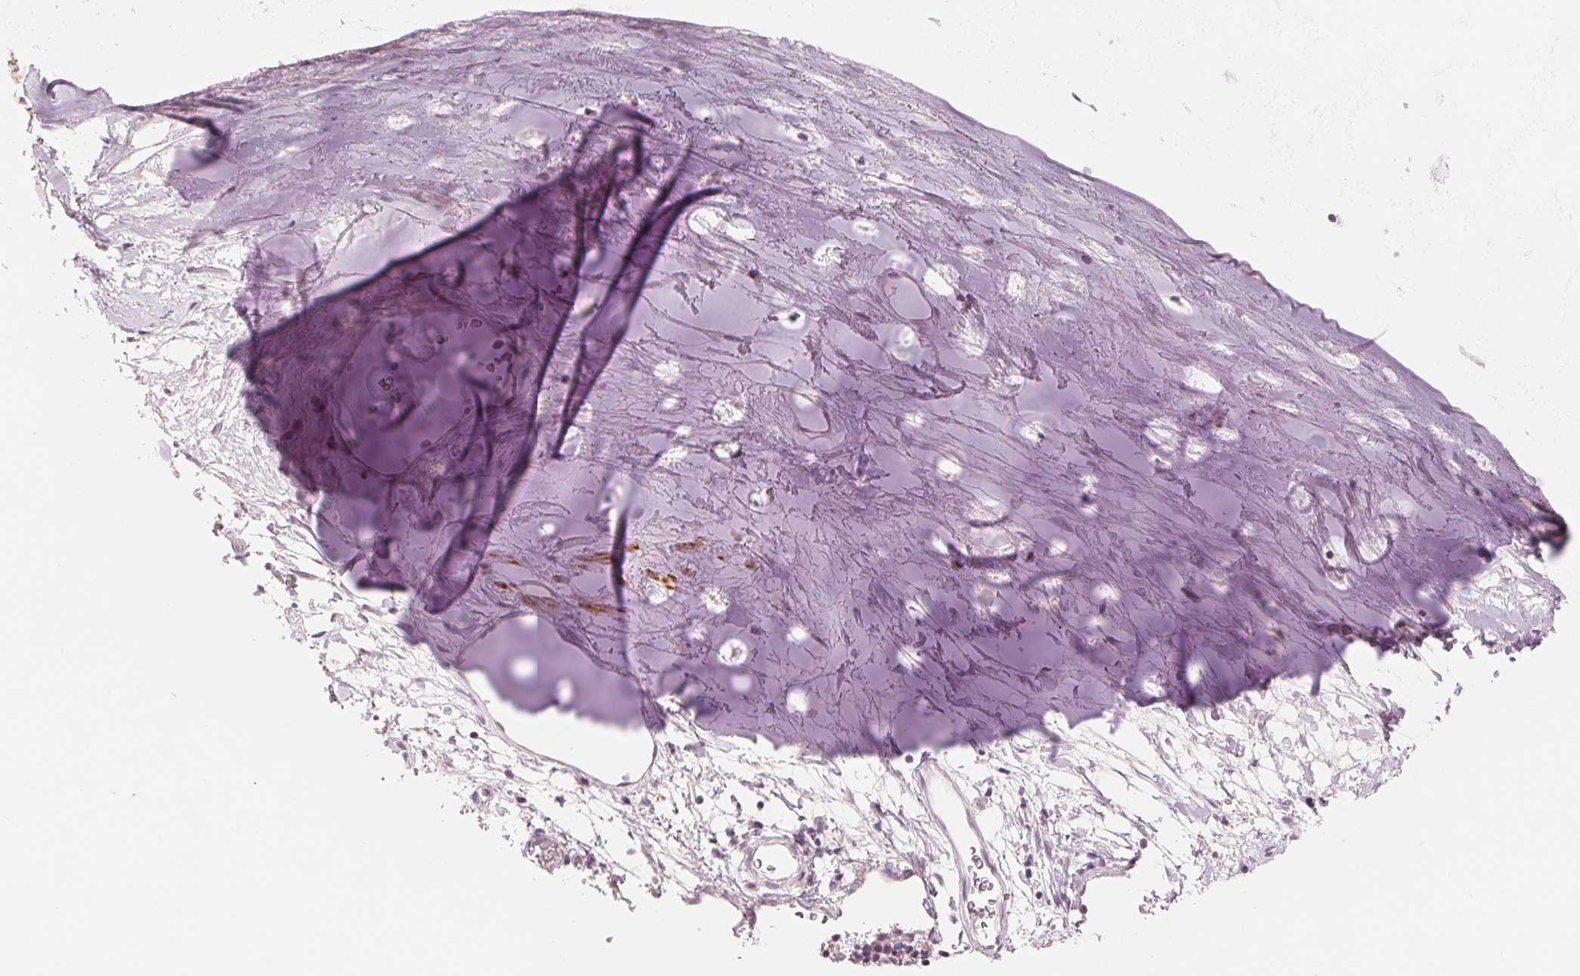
{"staining": {"intensity": "moderate", "quantity": "<25%", "location": "cytoplasmic/membranous"}, "tissue": "adipose tissue", "cell_type": "Adipocytes", "image_type": "normal", "snomed": [{"axis": "morphology", "description": "Normal tissue, NOS"}, {"axis": "topography", "description": "Cartilage tissue"}, {"axis": "topography", "description": "Bronchus"}], "caption": "This image shows immunohistochemistry staining of normal human adipose tissue, with low moderate cytoplasmic/membranous expression in approximately <25% of adipocytes.", "gene": "SLC17A4", "patient": {"sex": "male", "age": 58}}